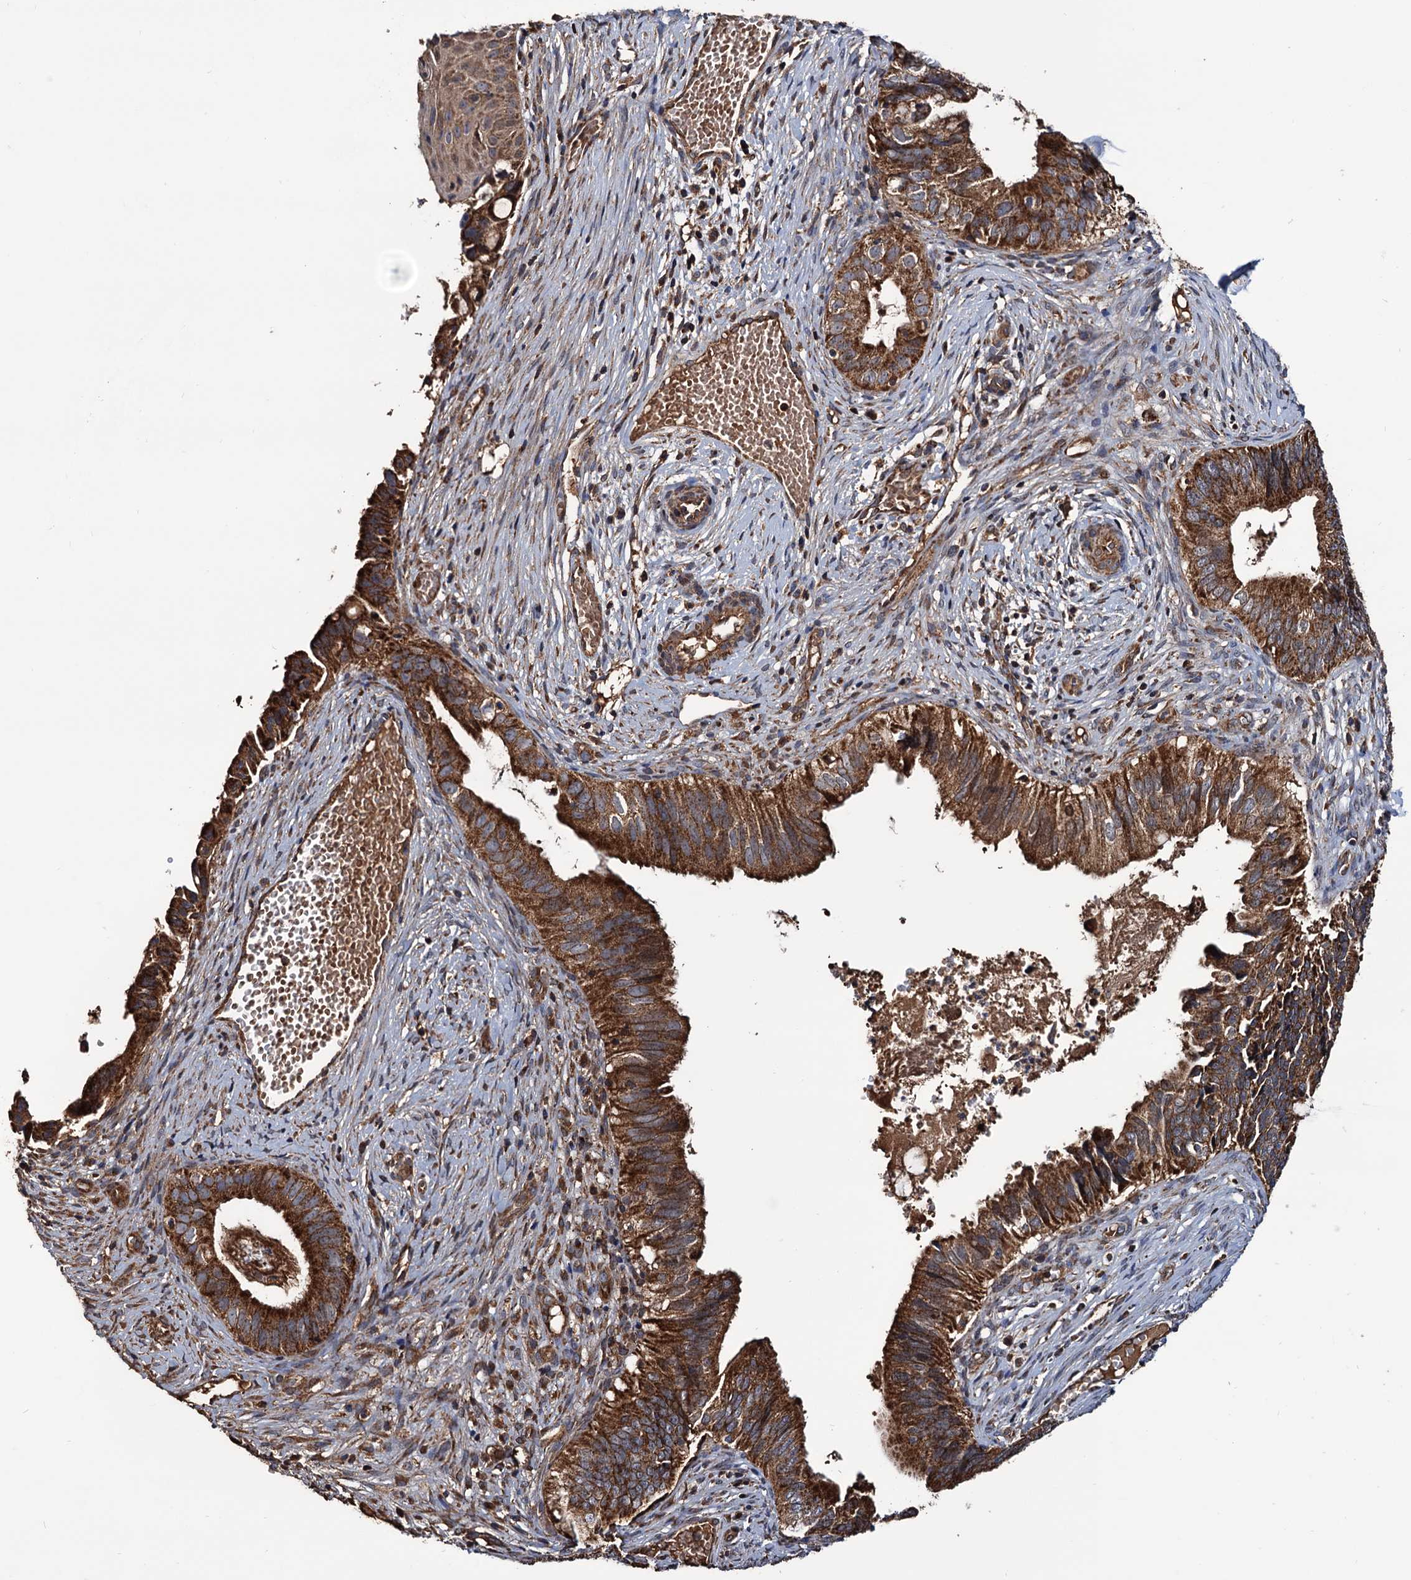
{"staining": {"intensity": "strong", "quantity": ">75%", "location": "cytoplasmic/membranous"}, "tissue": "cervical cancer", "cell_type": "Tumor cells", "image_type": "cancer", "snomed": [{"axis": "morphology", "description": "Adenocarcinoma, NOS"}, {"axis": "topography", "description": "Cervix"}], "caption": "DAB immunohistochemical staining of human cervical cancer (adenocarcinoma) reveals strong cytoplasmic/membranous protein expression in approximately >75% of tumor cells.", "gene": "MRPL42", "patient": {"sex": "female", "age": 42}}